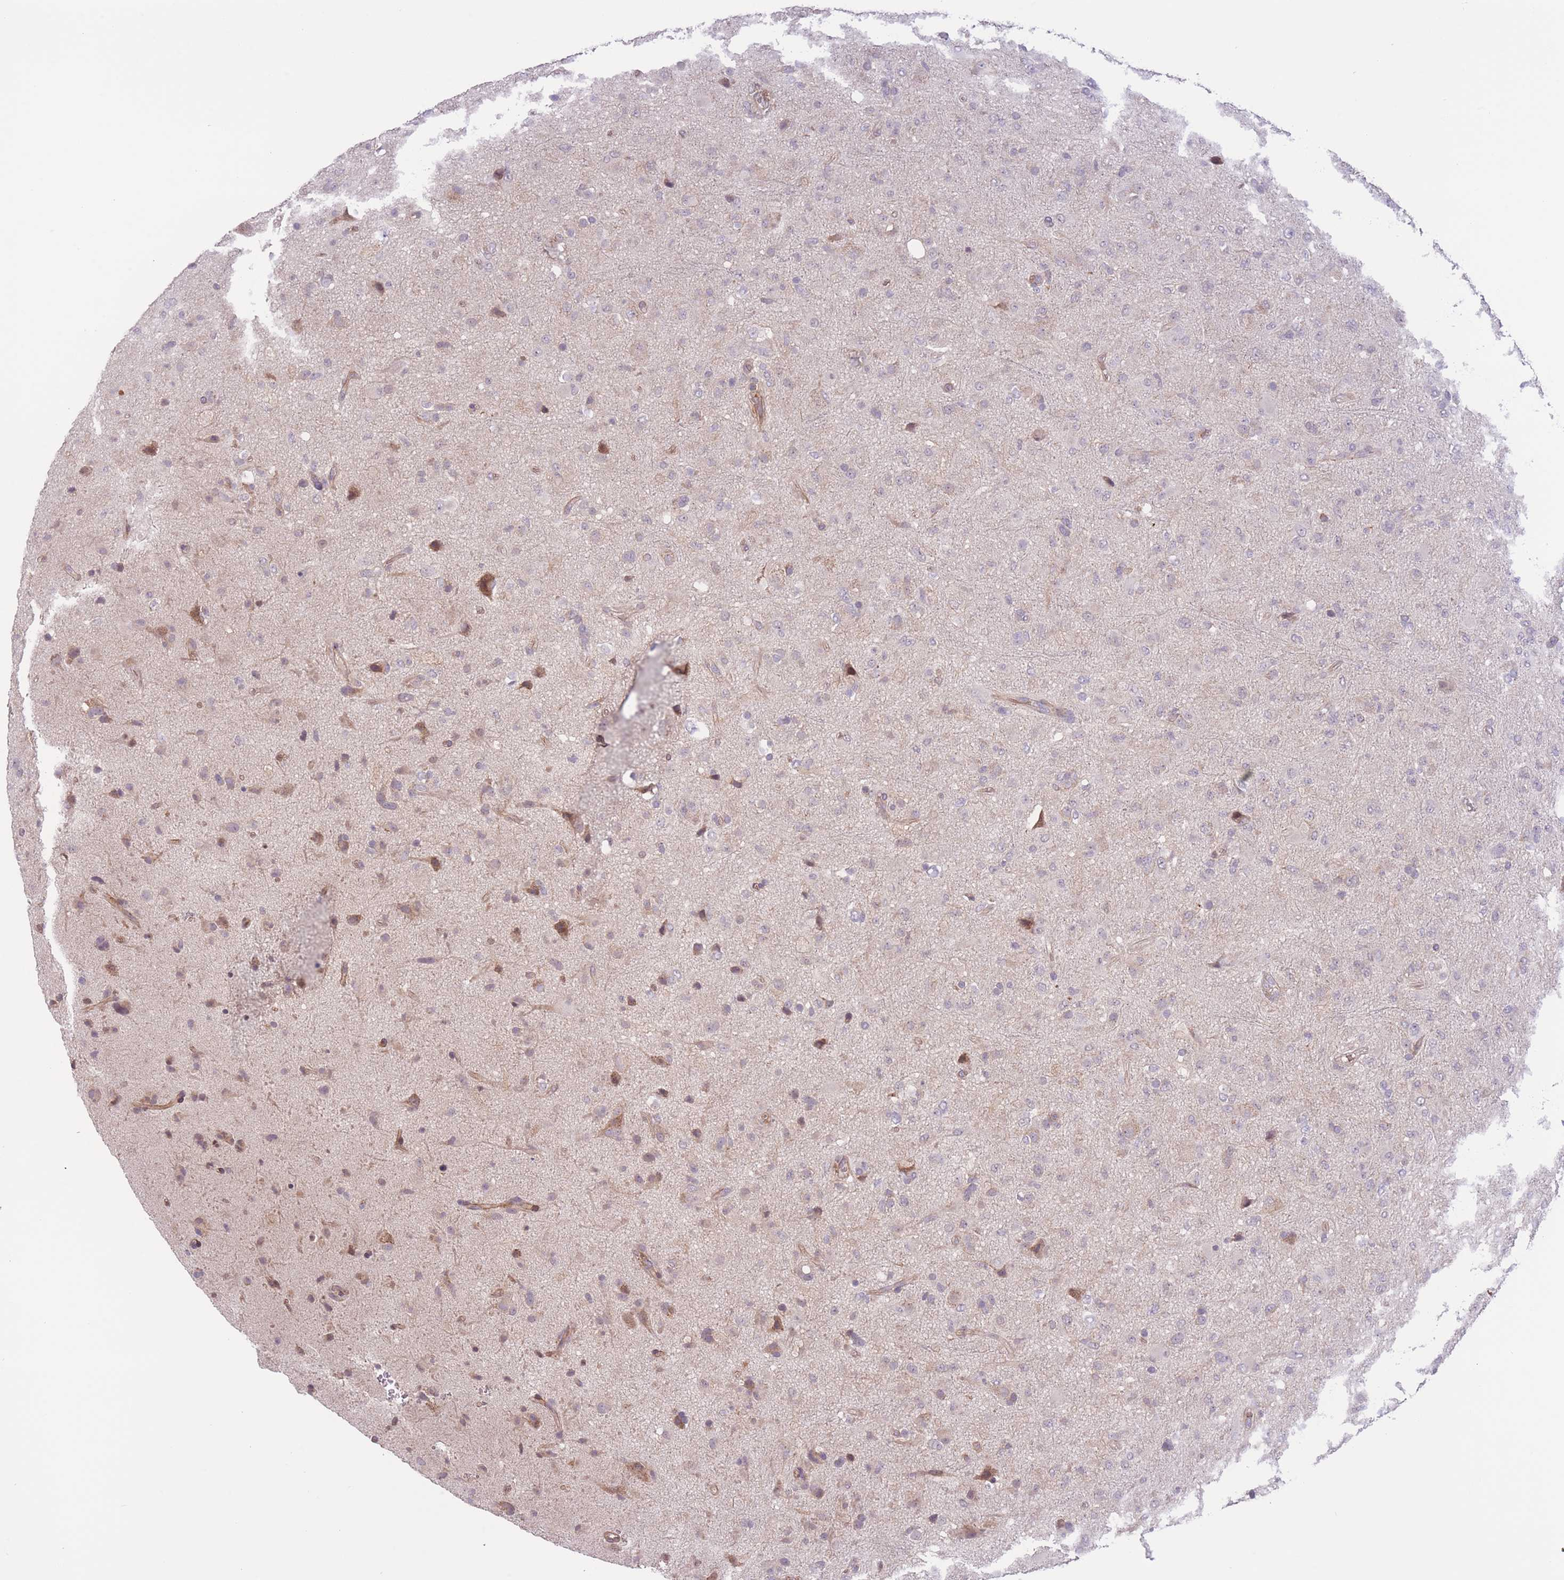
{"staining": {"intensity": "negative", "quantity": "none", "location": "none"}, "tissue": "glioma", "cell_type": "Tumor cells", "image_type": "cancer", "snomed": [{"axis": "morphology", "description": "Glioma, malignant, Low grade"}, {"axis": "topography", "description": "Brain"}], "caption": "This is a image of immunohistochemistry staining of glioma, which shows no staining in tumor cells.", "gene": "FUT5", "patient": {"sex": "male", "age": 65}}